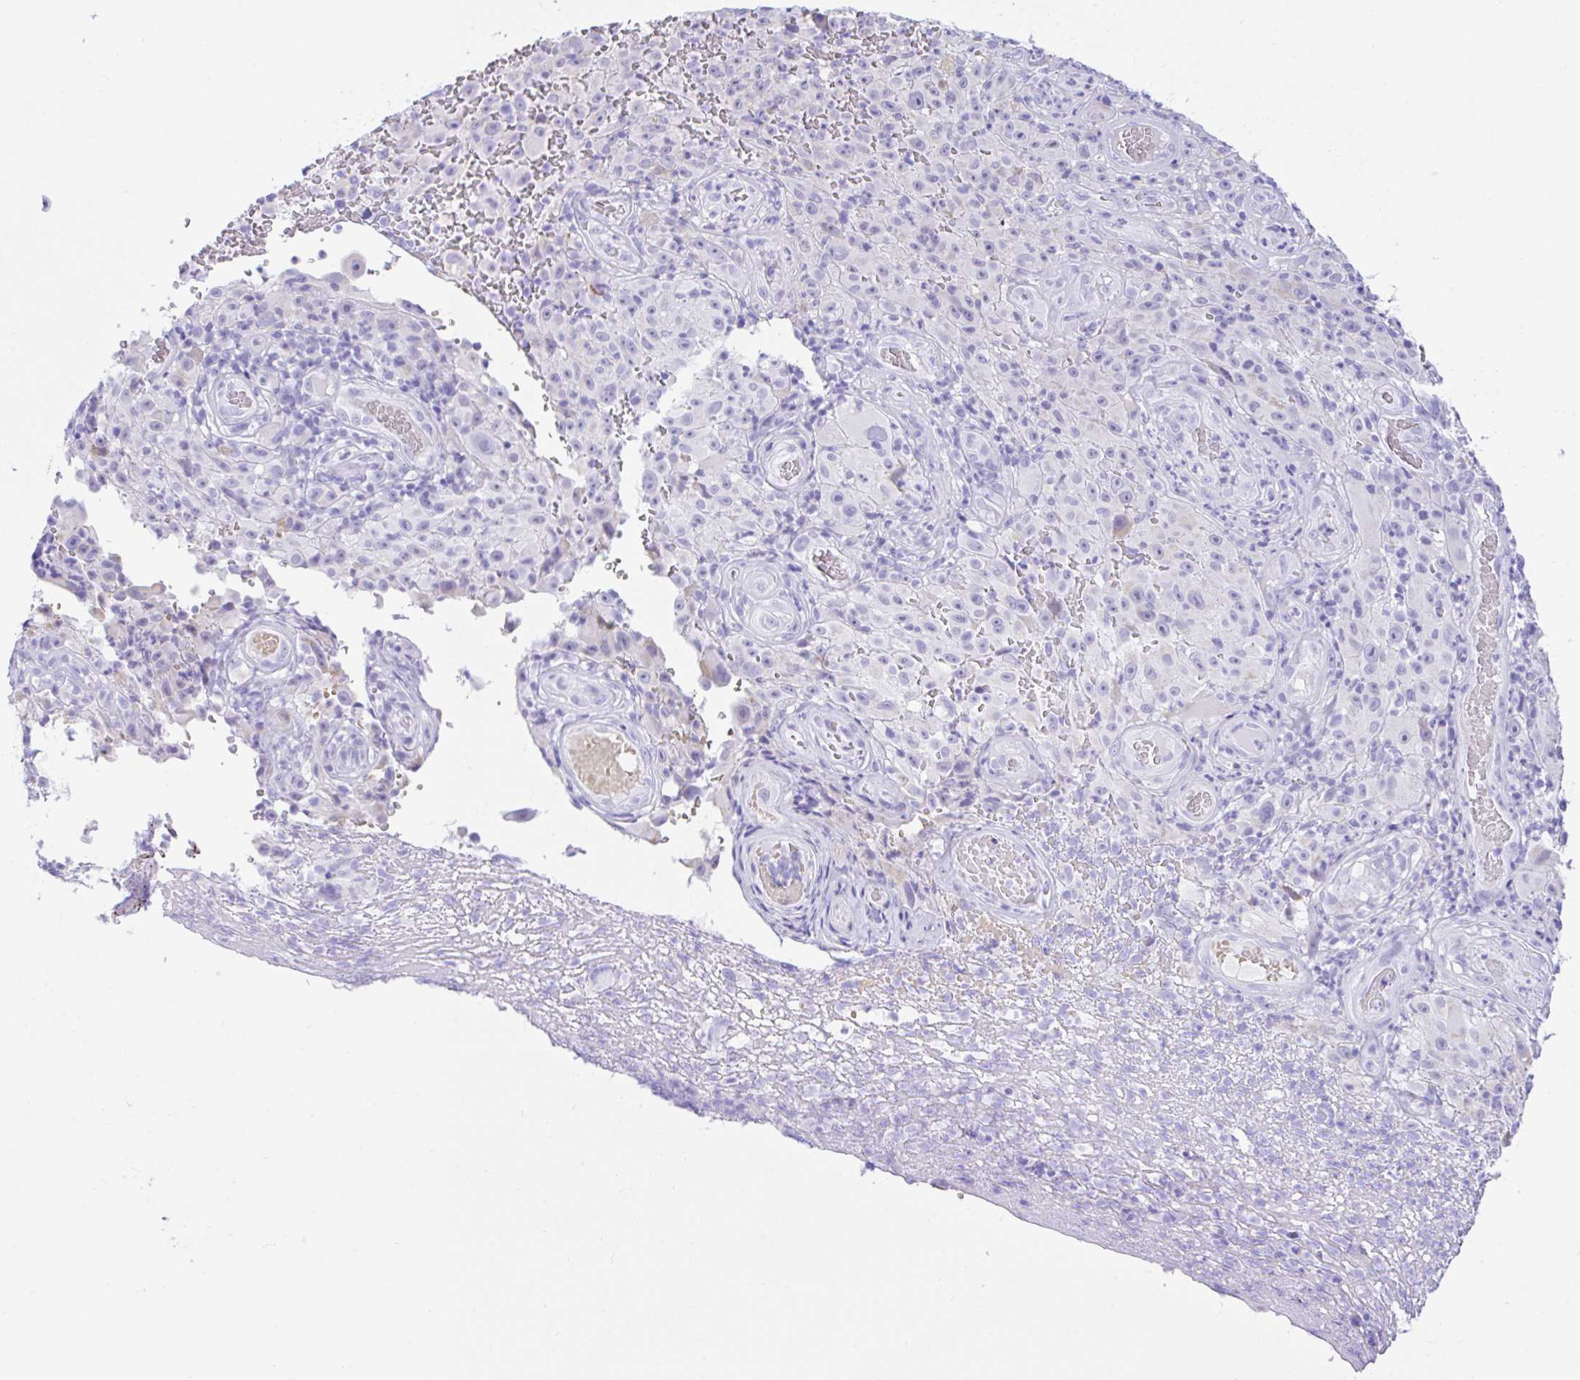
{"staining": {"intensity": "negative", "quantity": "none", "location": "none"}, "tissue": "melanoma", "cell_type": "Tumor cells", "image_type": "cancer", "snomed": [{"axis": "morphology", "description": "Malignant melanoma, NOS"}, {"axis": "topography", "description": "Skin"}], "caption": "Immunohistochemical staining of malignant melanoma exhibits no significant expression in tumor cells. The staining is performed using DAB brown chromogen with nuclei counter-stained in using hematoxylin.", "gene": "SEL1L2", "patient": {"sex": "female", "age": 82}}